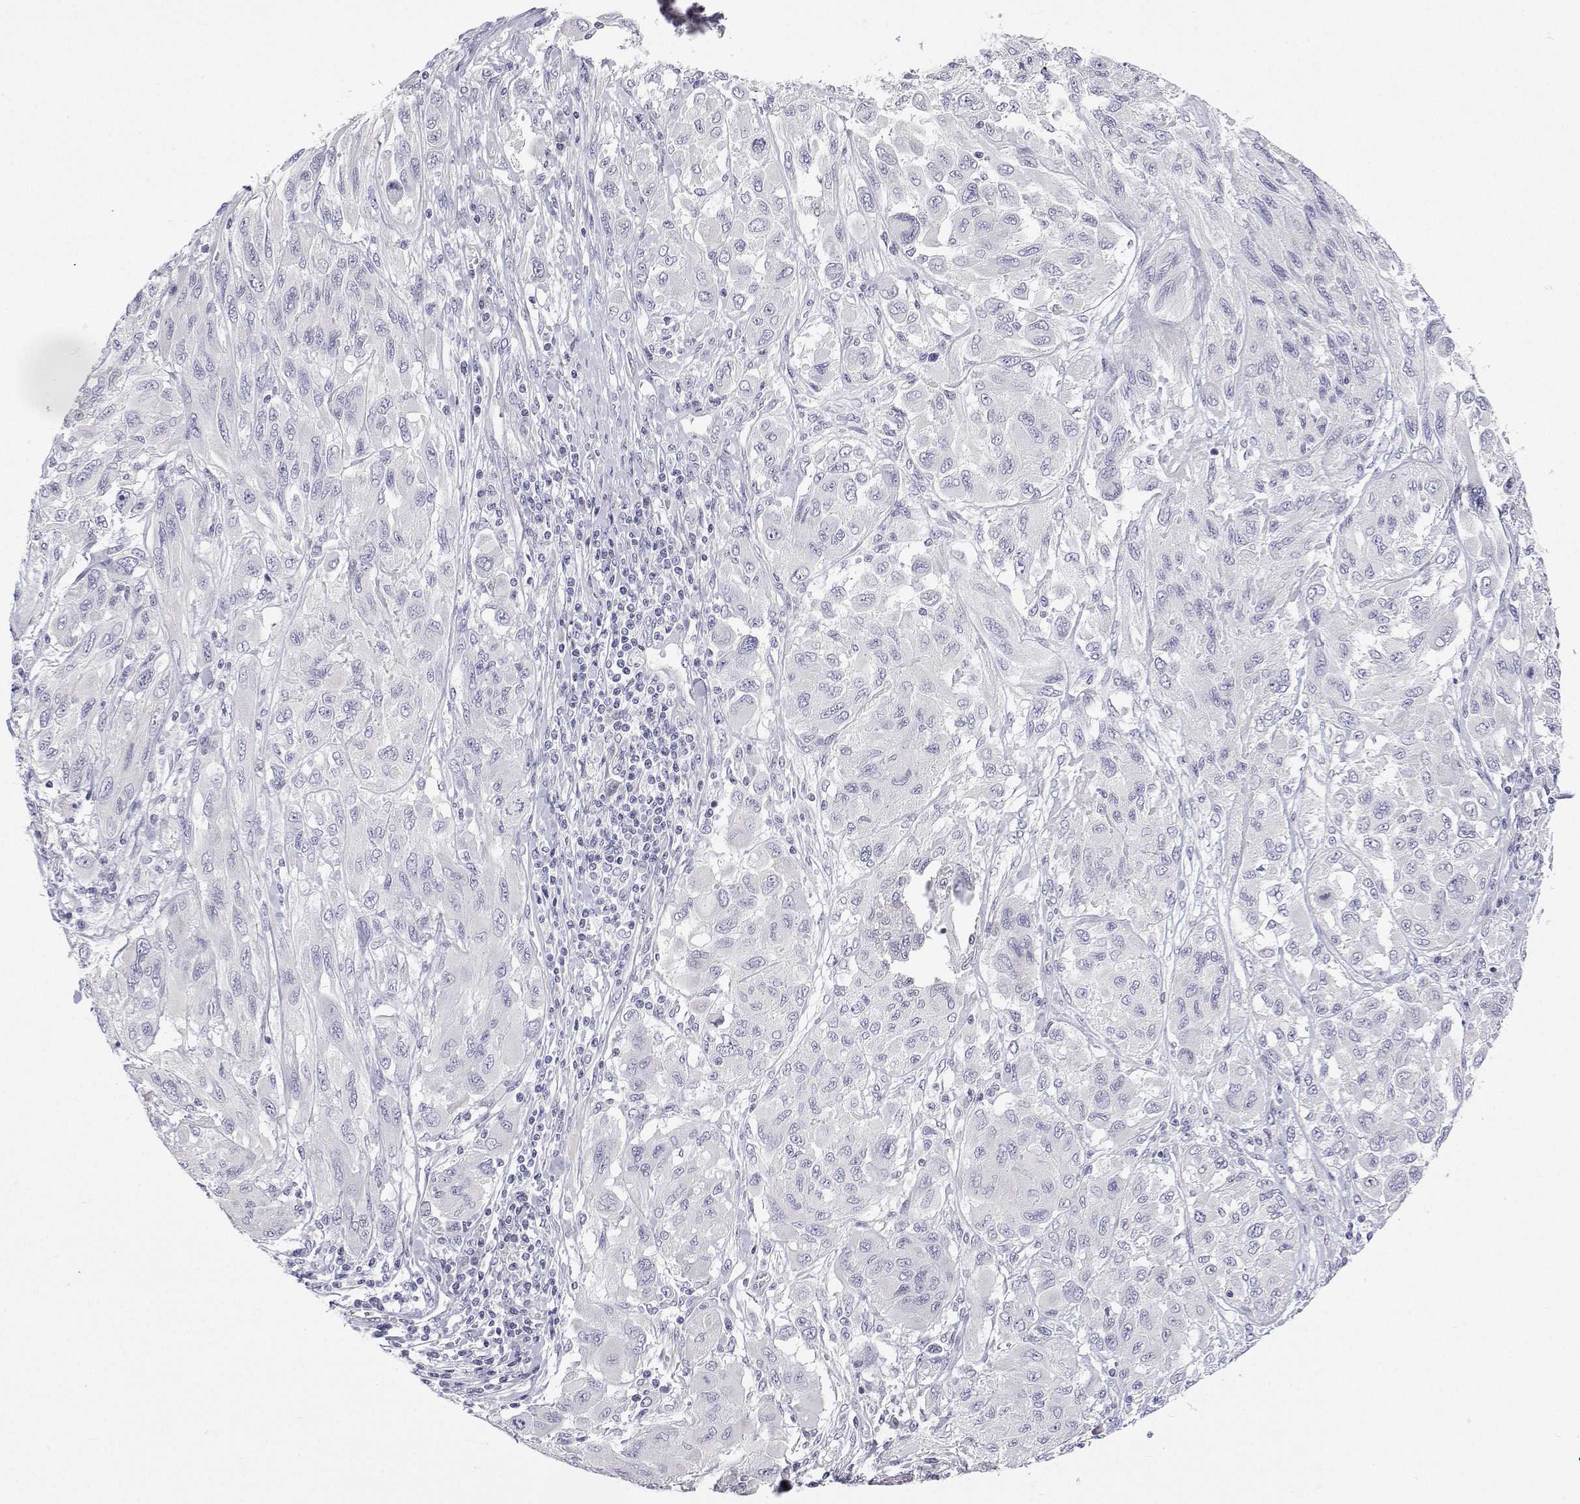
{"staining": {"intensity": "negative", "quantity": "none", "location": "none"}, "tissue": "melanoma", "cell_type": "Tumor cells", "image_type": "cancer", "snomed": [{"axis": "morphology", "description": "Malignant melanoma, NOS"}, {"axis": "topography", "description": "Skin"}], "caption": "The immunohistochemistry (IHC) micrograph has no significant positivity in tumor cells of malignant melanoma tissue.", "gene": "ANKRD65", "patient": {"sex": "female", "age": 91}}